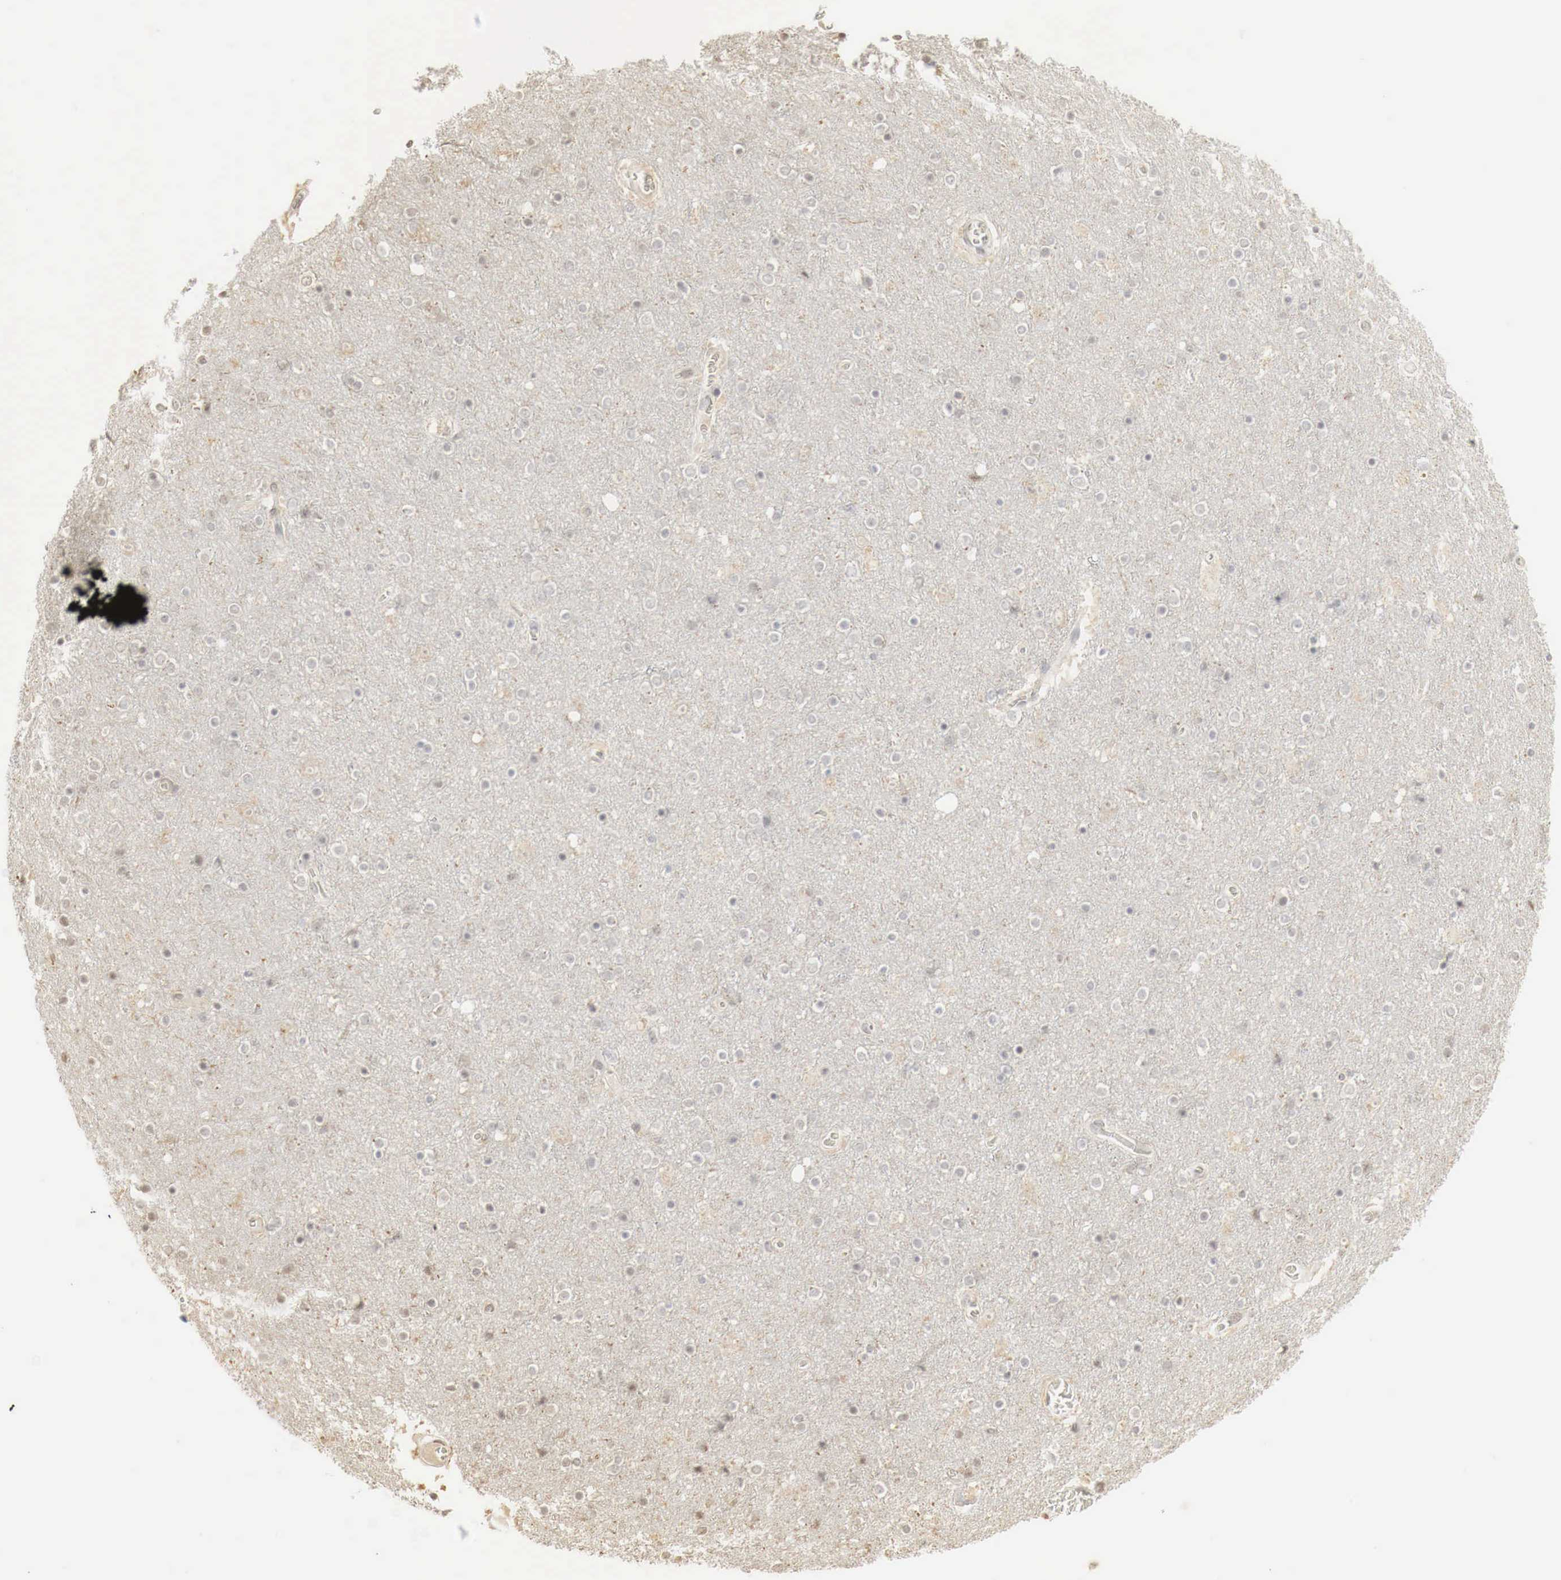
{"staining": {"intensity": "negative", "quantity": "none", "location": "none"}, "tissue": "cerebral cortex", "cell_type": "Endothelial cells", "image_type": "normal", "snomed": [{"axis": "morphology", "description": "Normal tissue, NOS"}, {"axis": "topography", "description": "Cerebral cortex"}], "caption": "Immunohistochemical staining of unremarkable human cerebral cortex displays no significant staining in endothelial cells. (Stains: DAB (3,3'-diaminobenzidine) IHC with hematoxylin counter stain, Microscopy: brightfield microscopy at high magnification).", "gene": "ERBB4", "patient": {"sex": "female", "age": 54}}